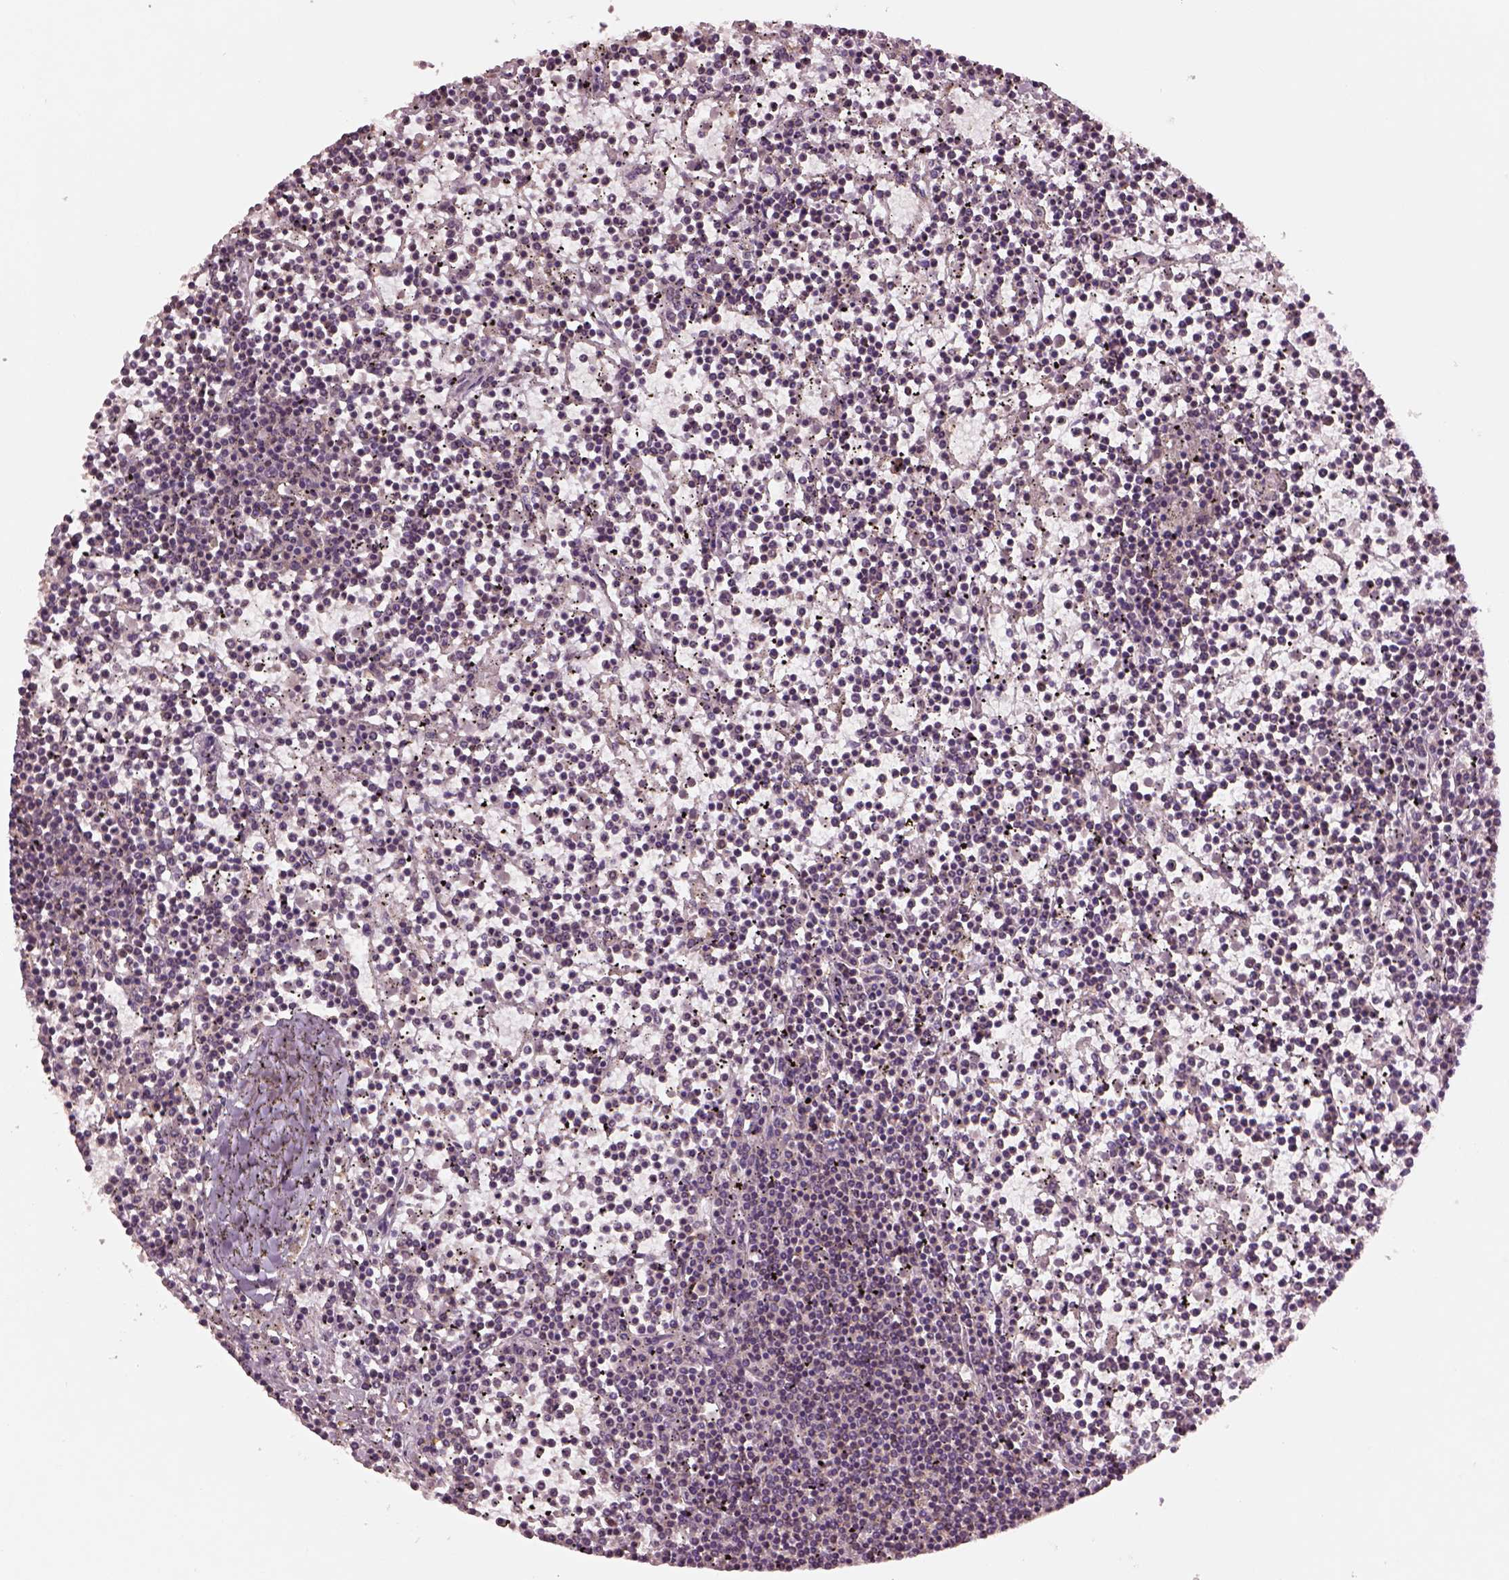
{"staining": {"intensity": "negative", "quantity": "none", "location": "none"}, "tissue": "lymphoma", "cell_type": "Tumor cells", "image_type": "cancer", "snomed": [{"axis": "morphology", "description": "Malignant lymphoma, non-Hodgkin's type, Low grade"}, {"axis": "topography", "description": "Spleen"}], "caption": "Tumor cells are negative for protein expression in human low-grade malignant lymphoma, non-Hodgkin's type.", "gene": "MTHFS", "patient": {"sex": "female", "age": 19}}